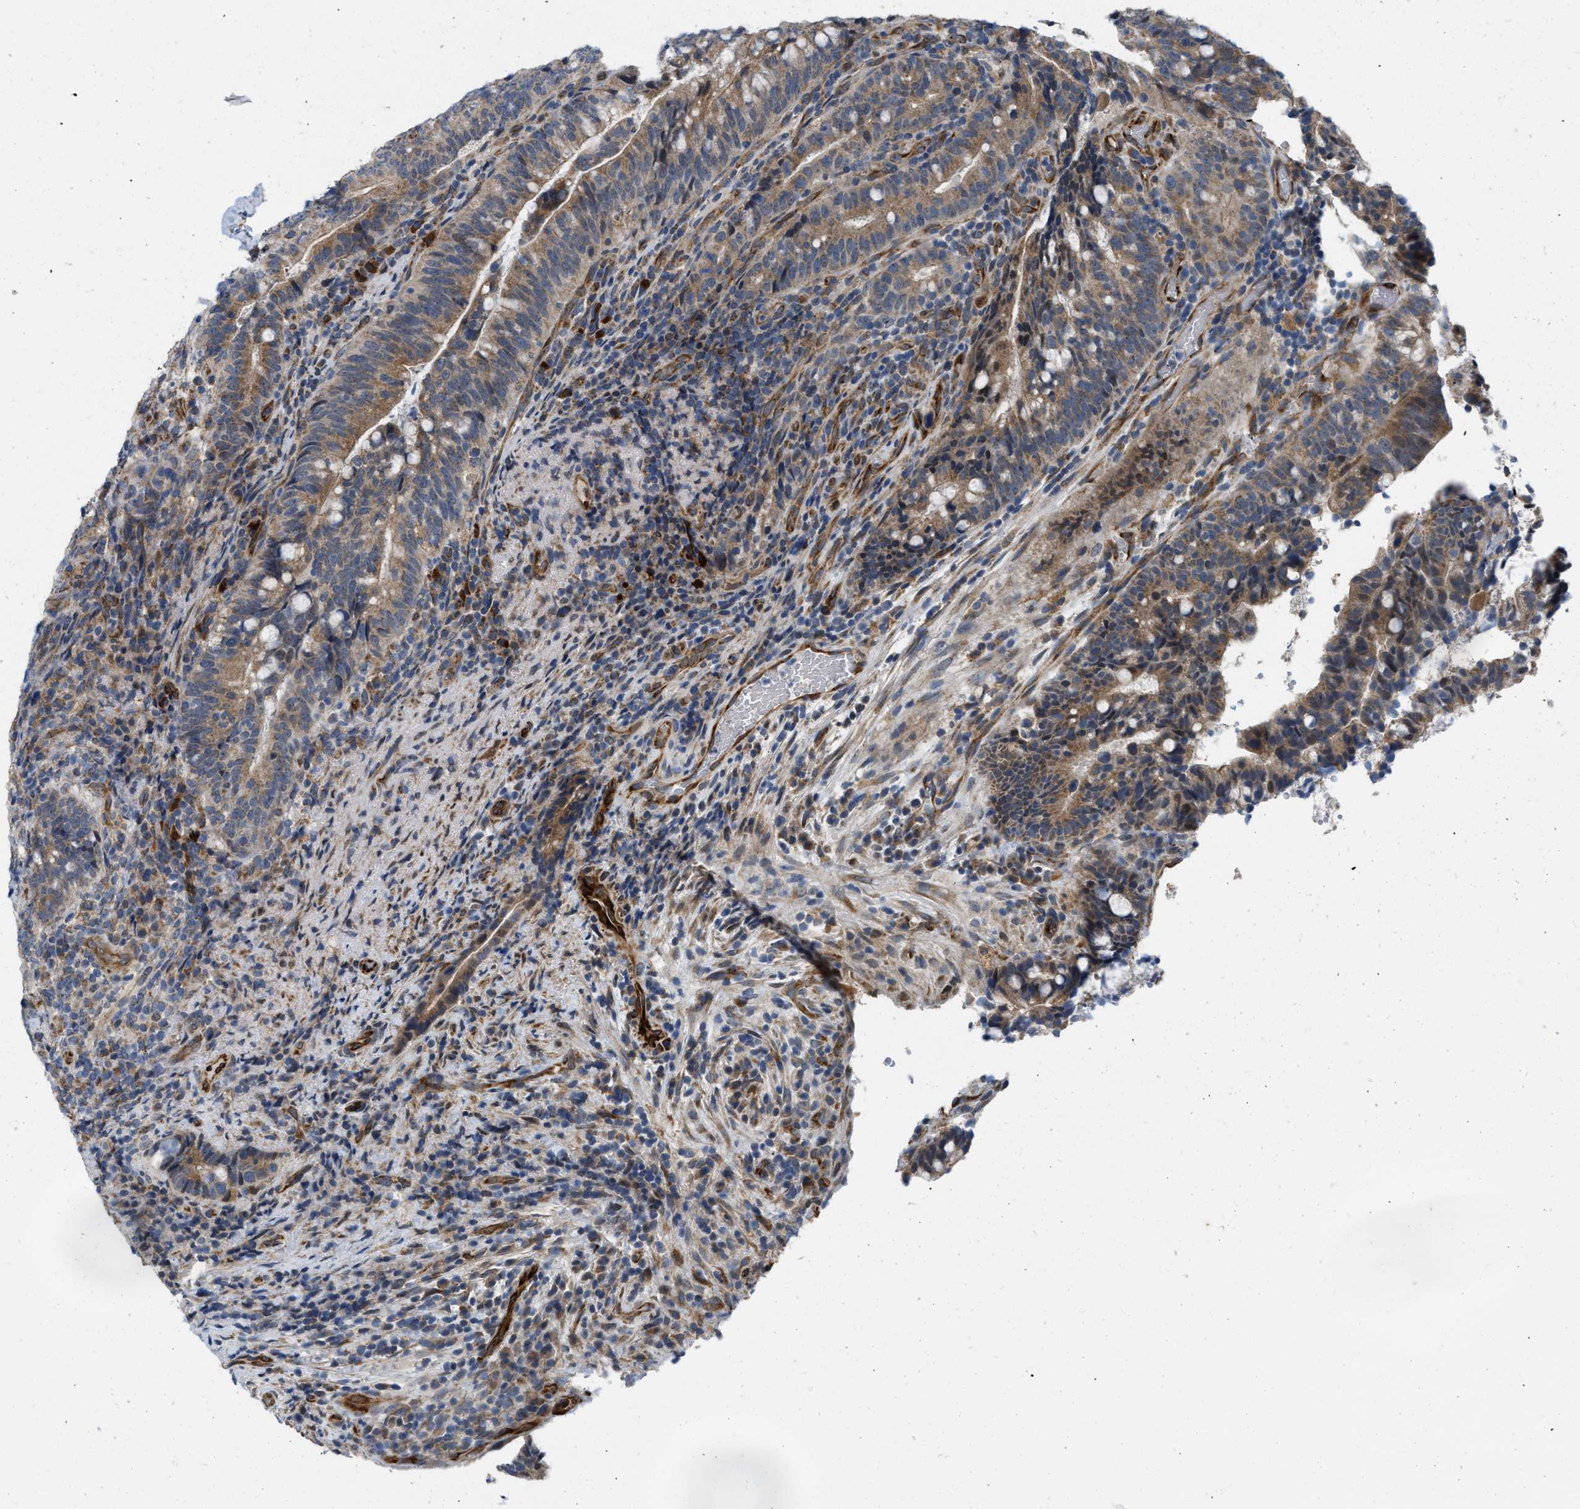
{"staining": {"intensity": "moderate", "quantity": ">75%", "location": "cytoplasmic/membranous"}, "tissue": "colorectal cancer", "cell_type": "Tumor cells", "image_type": "cancer", "snomed": [{"axis": "morphology", "description": "Adenocarcinoma, NOS"}, {"axis": "topography", "description": "Colon"}], "caption": "High-magnification brightfield microscopy of adenocarcinoma (colorectal) stained with DAB (3,3'-diaminobenzidine) (brown) and counterstained with hematoxylin (blue). tumor cells exhibit moderate cytoplasmic/membranous staining is identified in approximately>75% of cells.", "gene": "EOGT", "patient": {"sex": "female", "age": 66}}